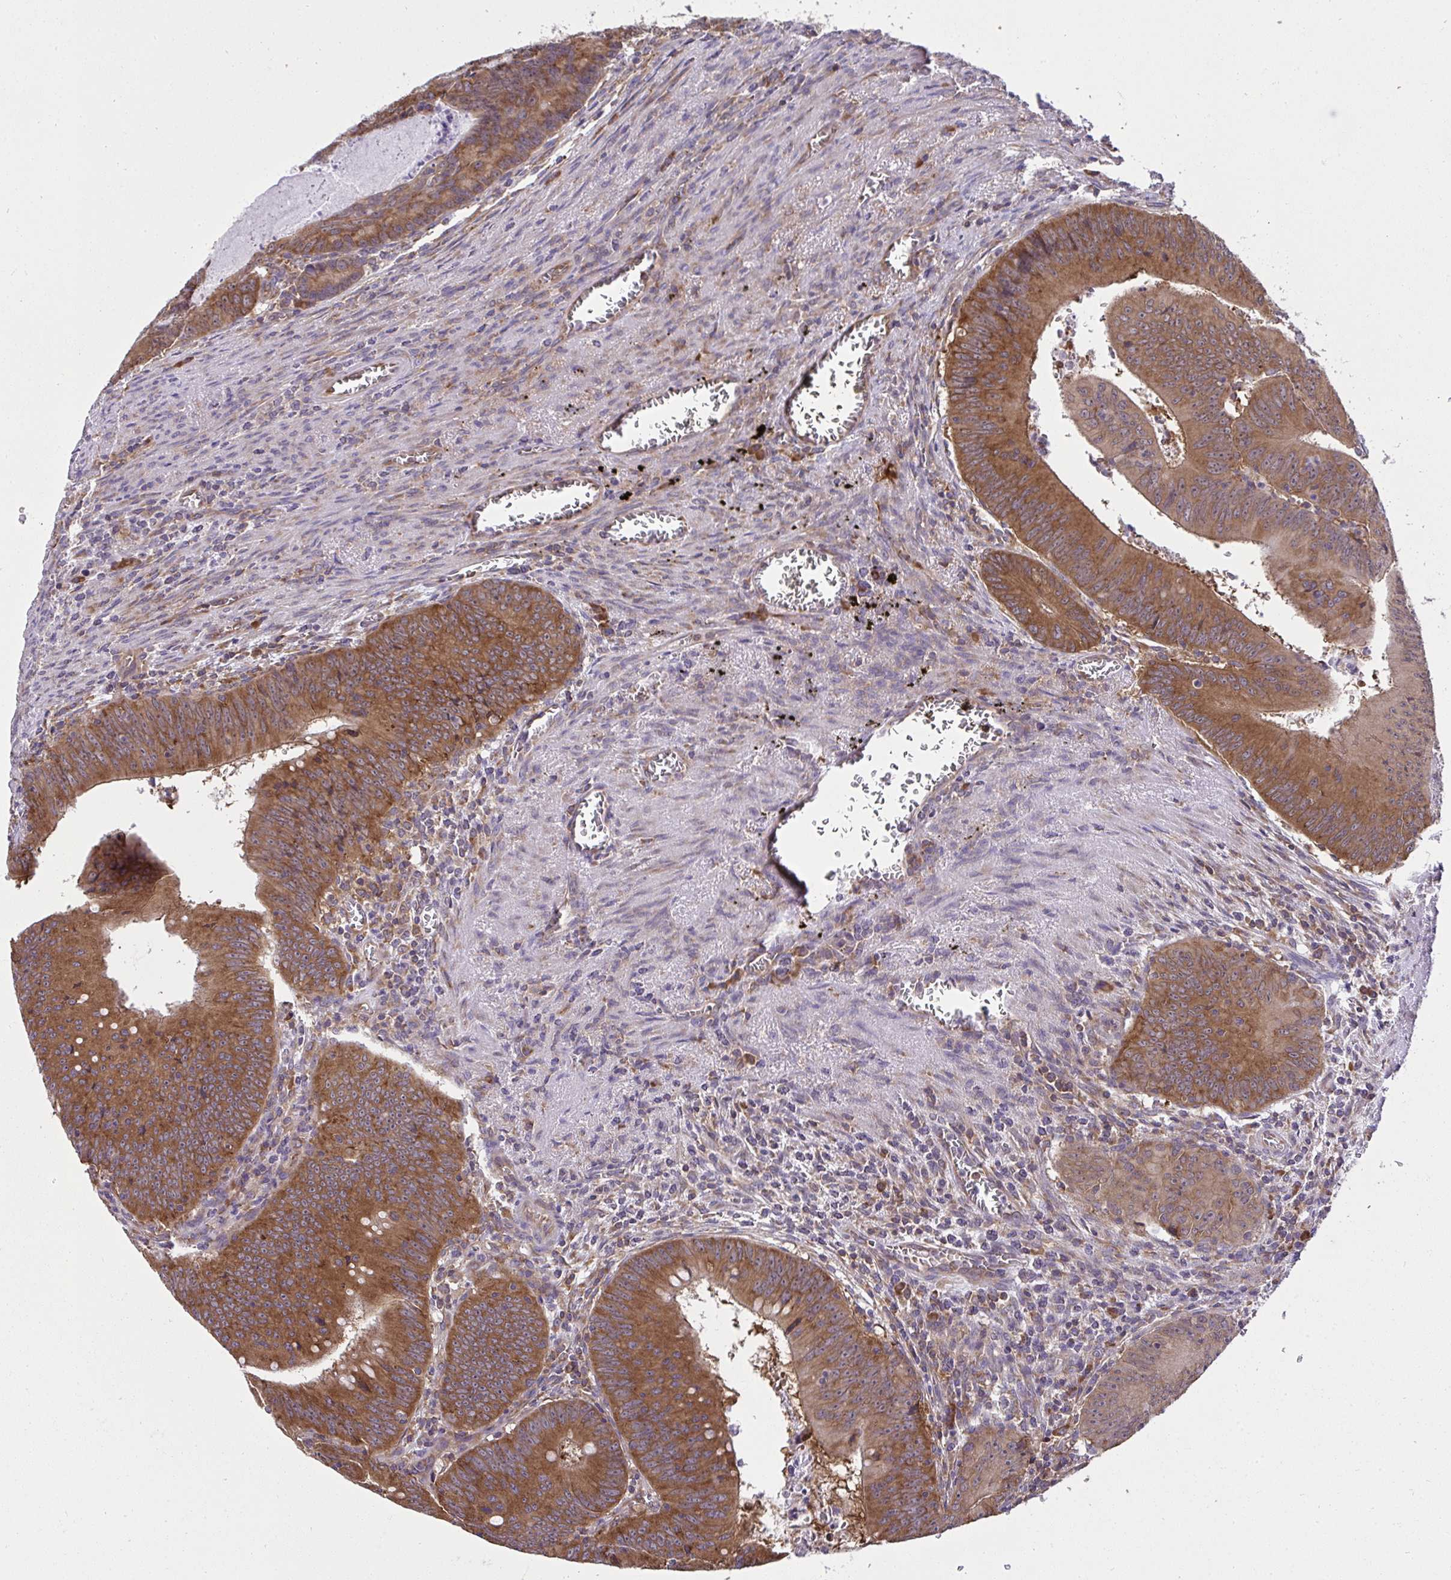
{"staining": {"intensity": "strong", "quantity": ">75%", "location": "cytoplasmic/membranous"}, "tissue": "colorectal cancer", "cell_type": "Tumor cells", "image_type": "cancer", "snomed": [{"axis": "morphology", "description": "Adenocarcinoma, NOS"}, {"axis": "topography", "description": "Rectum"}], "caption": "A high-resolution micrograph shows IHC staining of colorectal cancer (adenocarcinoma), which reveals strong cytoplasmic/membranous staining in approximately >75% of tumor cells.", "gene": "RPS7", "patient": {"sex": "female", "age": 72}}